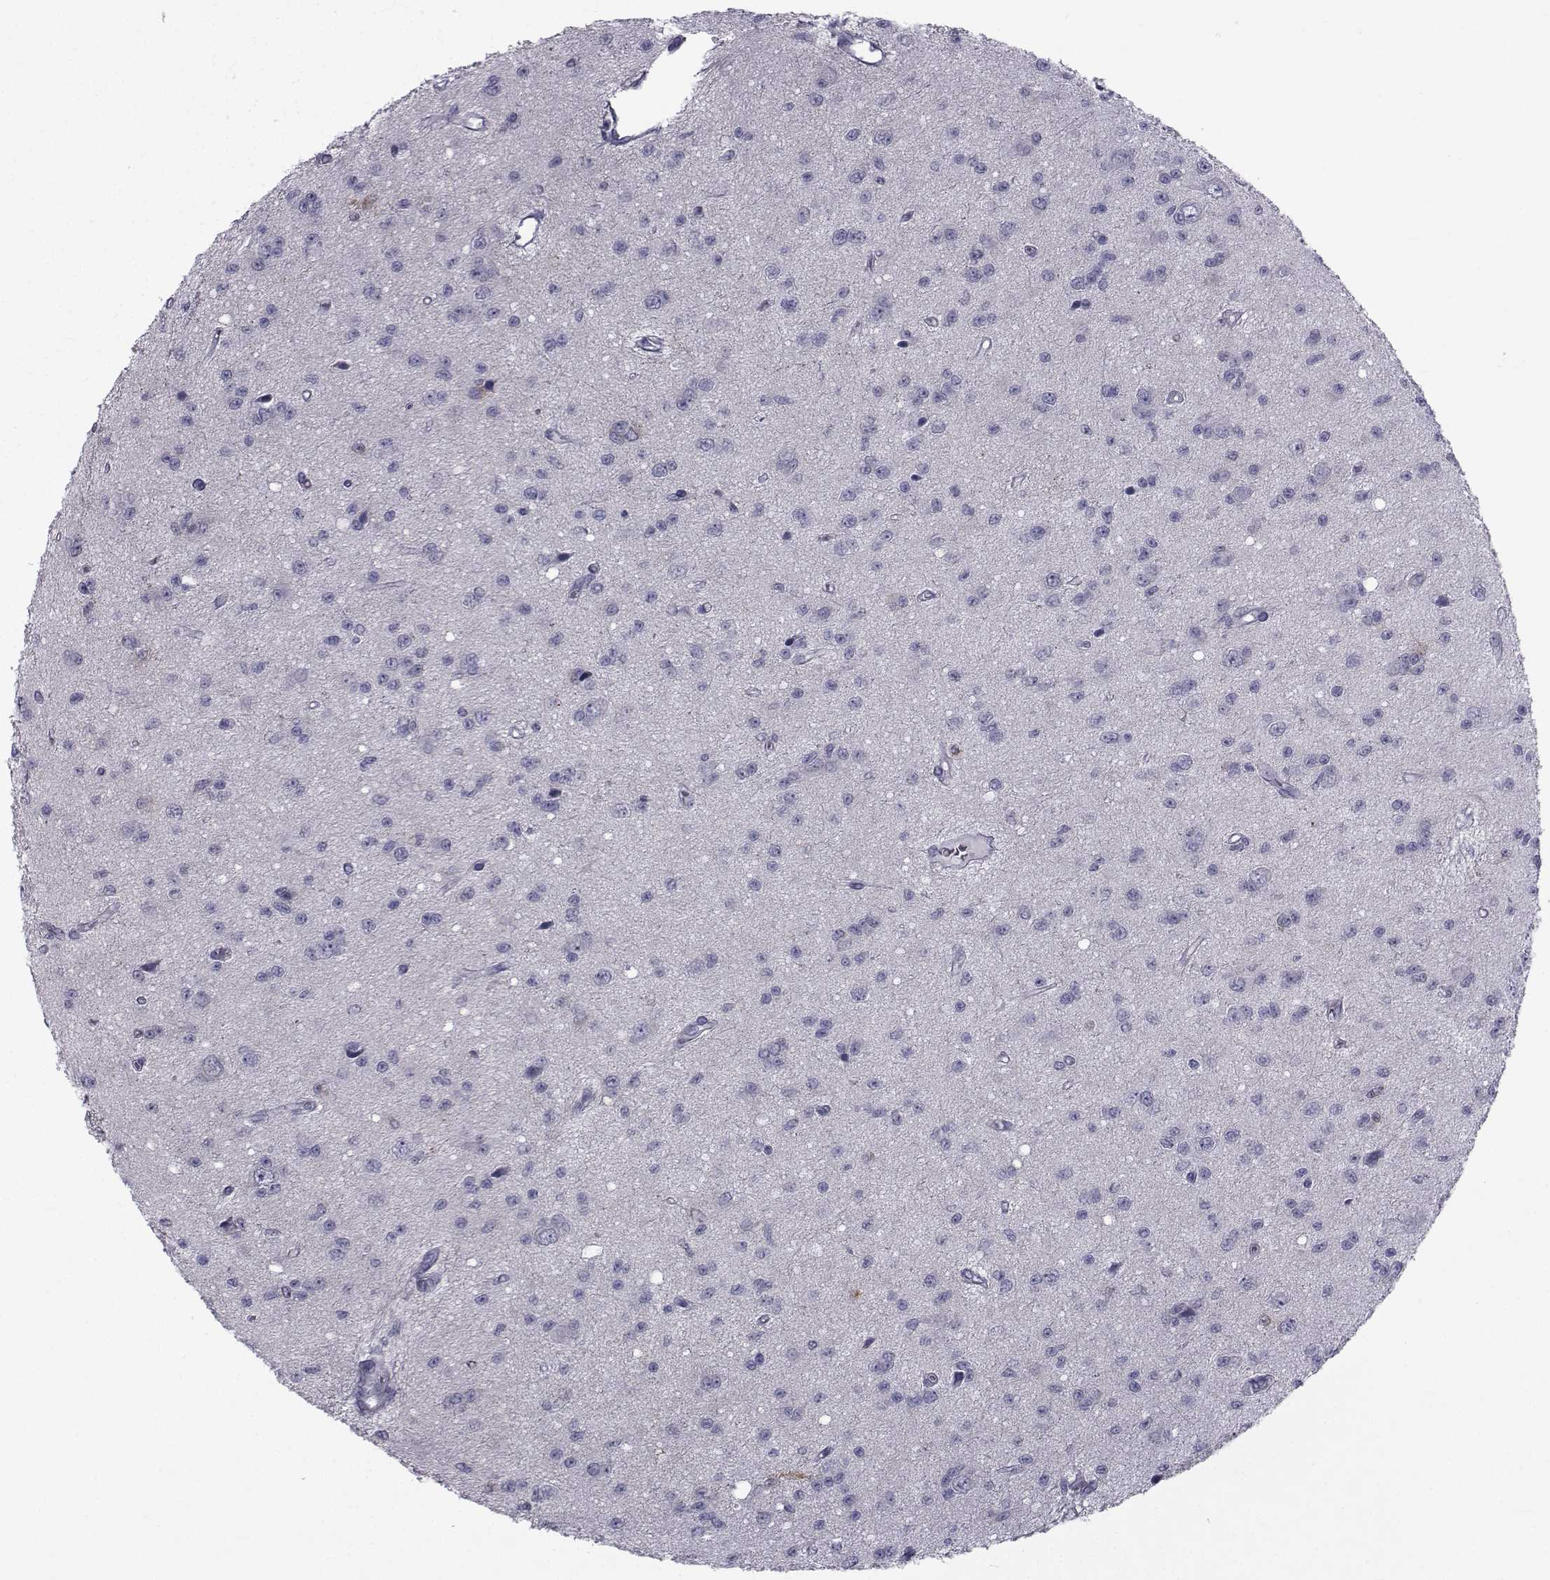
{"staining": {"intensity": "negative", "quantity": "none", "location": "none"}, "tissue": "glioma", "cell_type": "Tumor cells", "image_type": "cancer", "snomed": [{"axis": "morphology", "description": "Glioma, malignant, Low grade"}, {"axis": "topography", "description": "Brain"}], "caption": "There is no significant positivity in tumor cells of glioma.", "gene": "FDXR", "patient": {"sex": "female", "age": 45}}